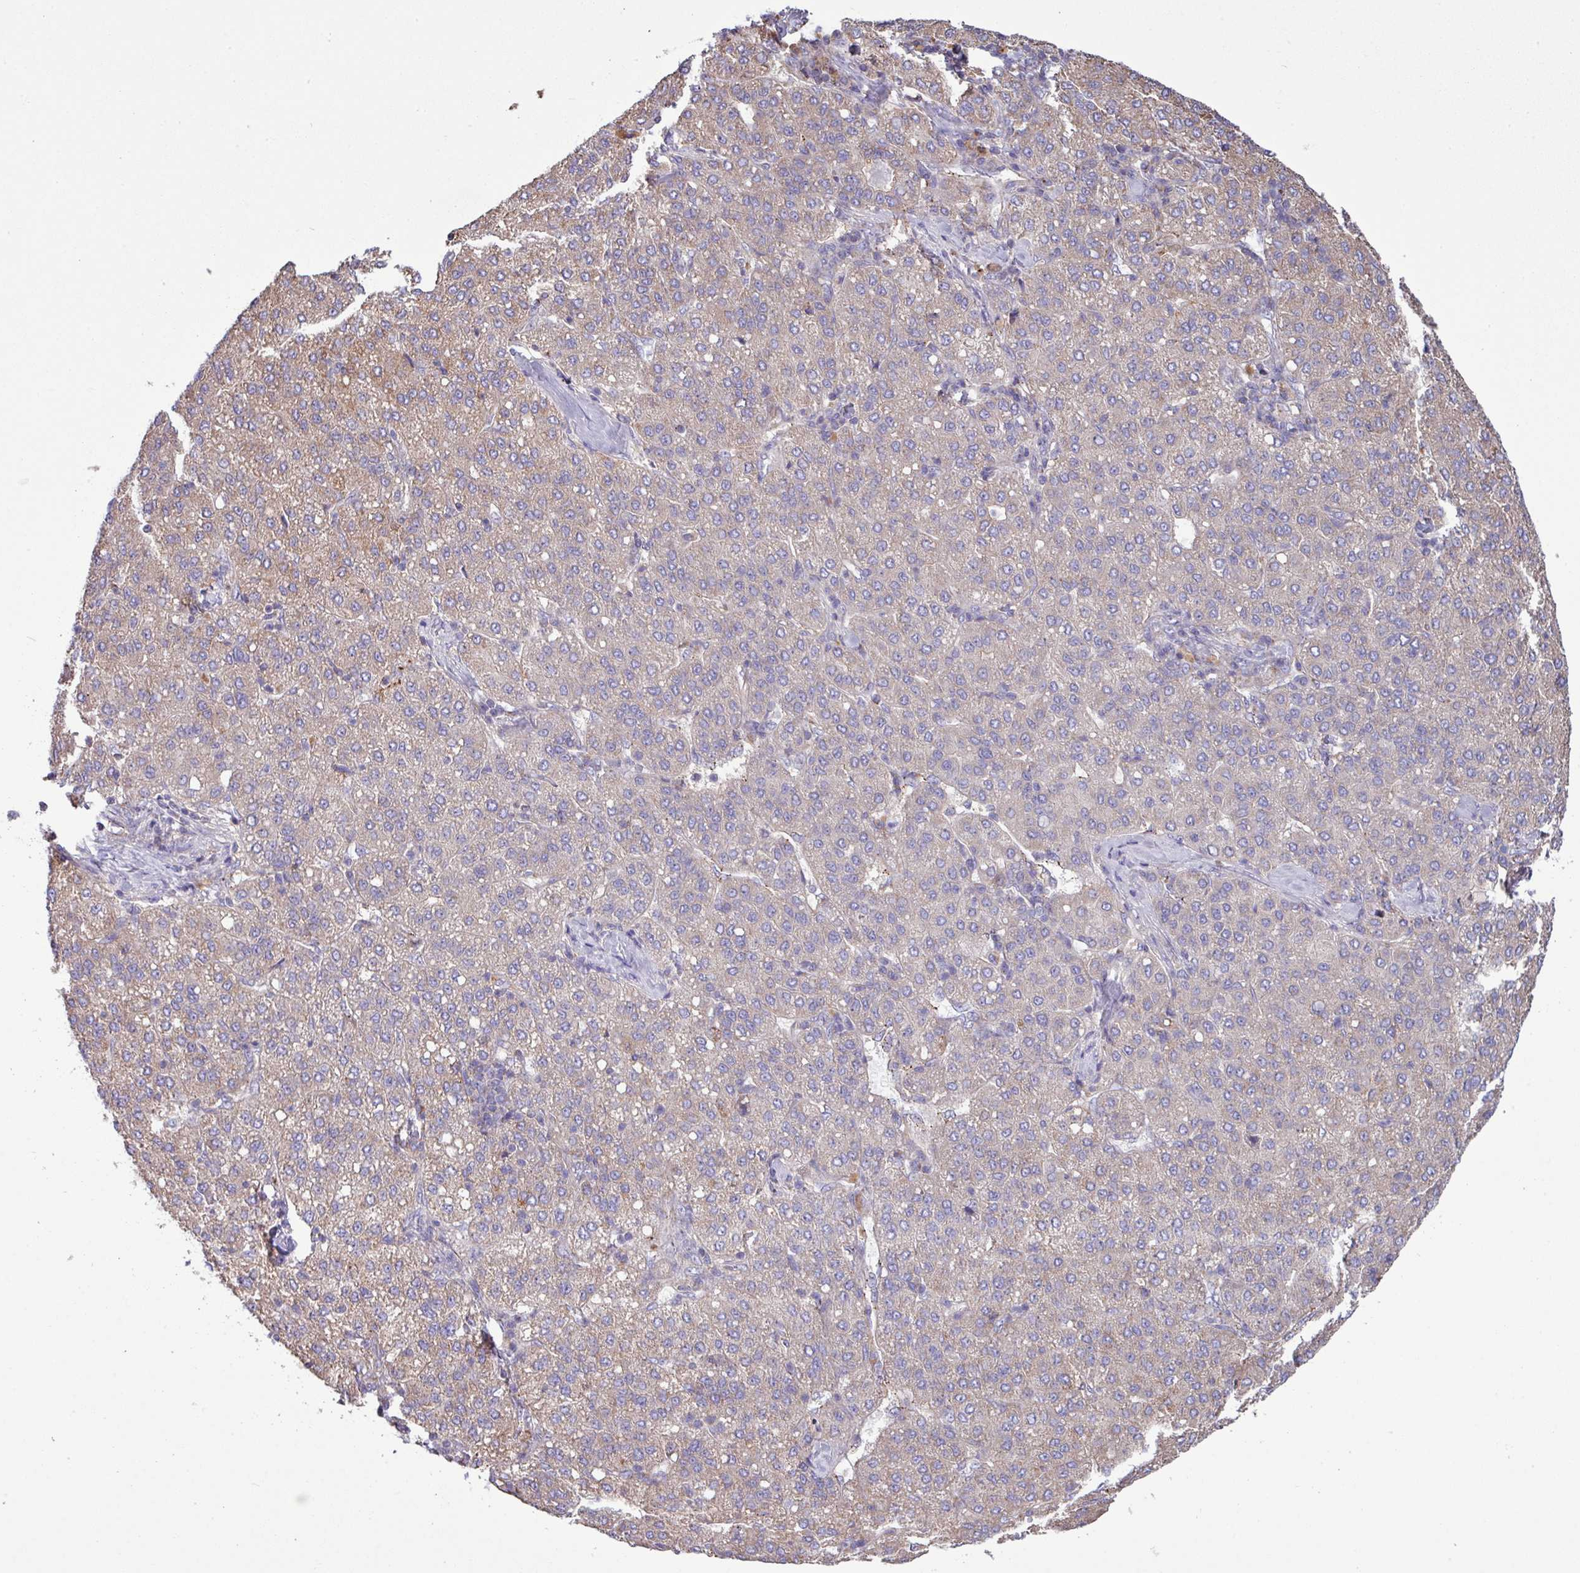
{"staining": {"intensity": "weak", "quantity": "25%-75%", "location": "cytoplasmic/membranous"}, "tissue": "liver cancer", "cell_type": "Tumor cells", "image_type": "cancer", "snomed": [{"axis": "morphology", "description": "Carcinoma, Hepatocellular, NOS"}, {"axis": "topography", "description": "Liver"}], "caption": "An IHC micrograph of neoplastic tissue is shown. Protein staining in brown labels weak cytoplasmic/membranous positivity in liver cancer (hepatocellular carcinoma) within tumor cells.", "gene": "PPM1J", "patient": {"sex": "male", "age": 65}}